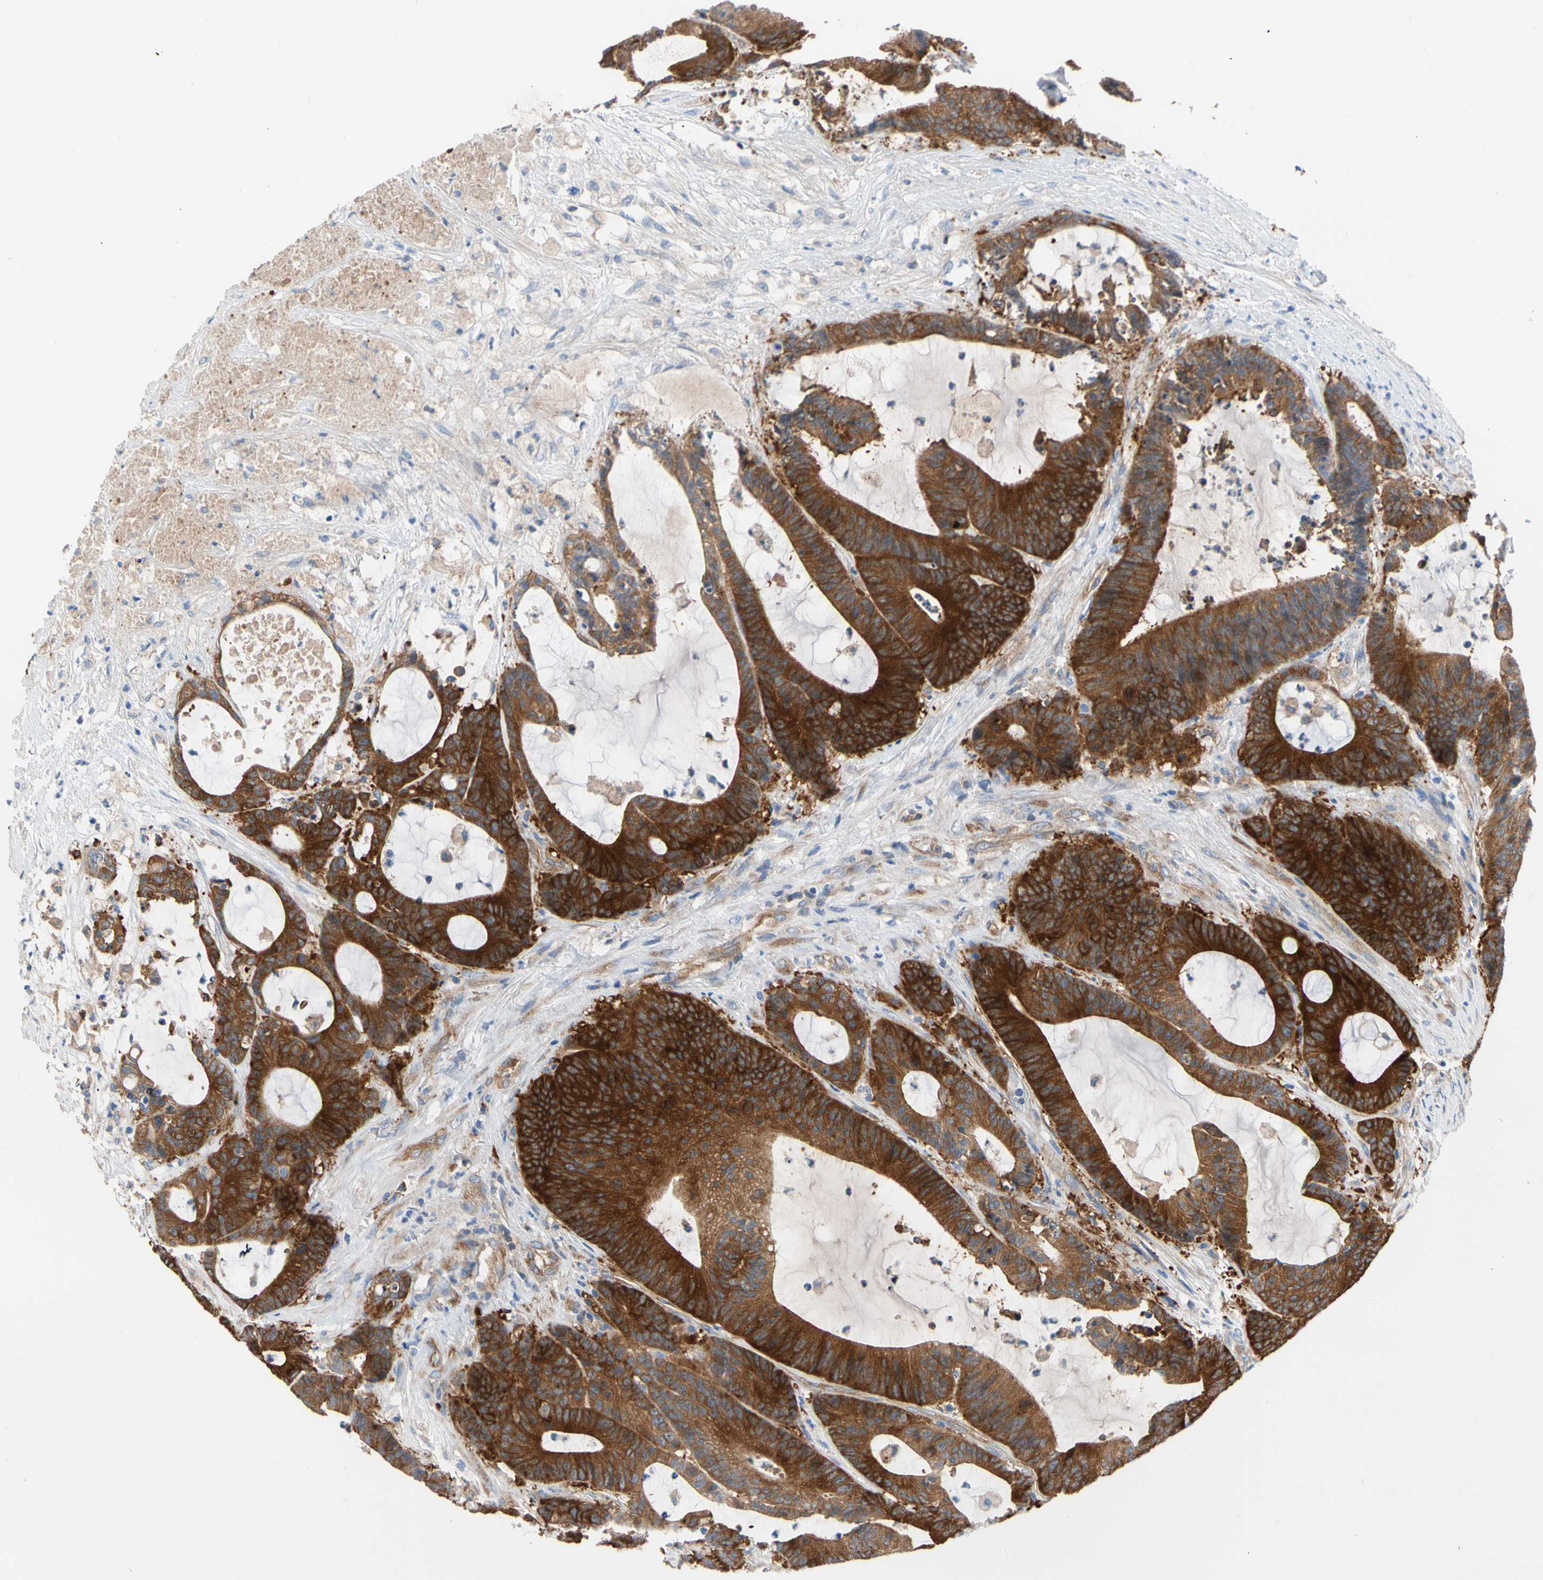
{"staining": {"intensity": "strong", "quantity": ">75%", "location": "cytoplasmic/membranous"}, "tissue": "colorectal cancer", "cell_type": "Tumor cells", "image_type": "cancer", "snomed": [{"axis": "morphology", "description": "Adenocarcinoma, NOS"}, {"axis": "topography", "description": "Colon"}], "caption": "Immunohistochemical staining of human colorectal adenocarcinoma displays strong cytoplasmic/membranous protein staining in approximately >75% of tumor cells. (DAB (3,3'-diaminobenzidine) IHC with brightfield microscopy, high magnification).", "gene": "GPHN", "patient": {"sex": "female", "age": 84}}